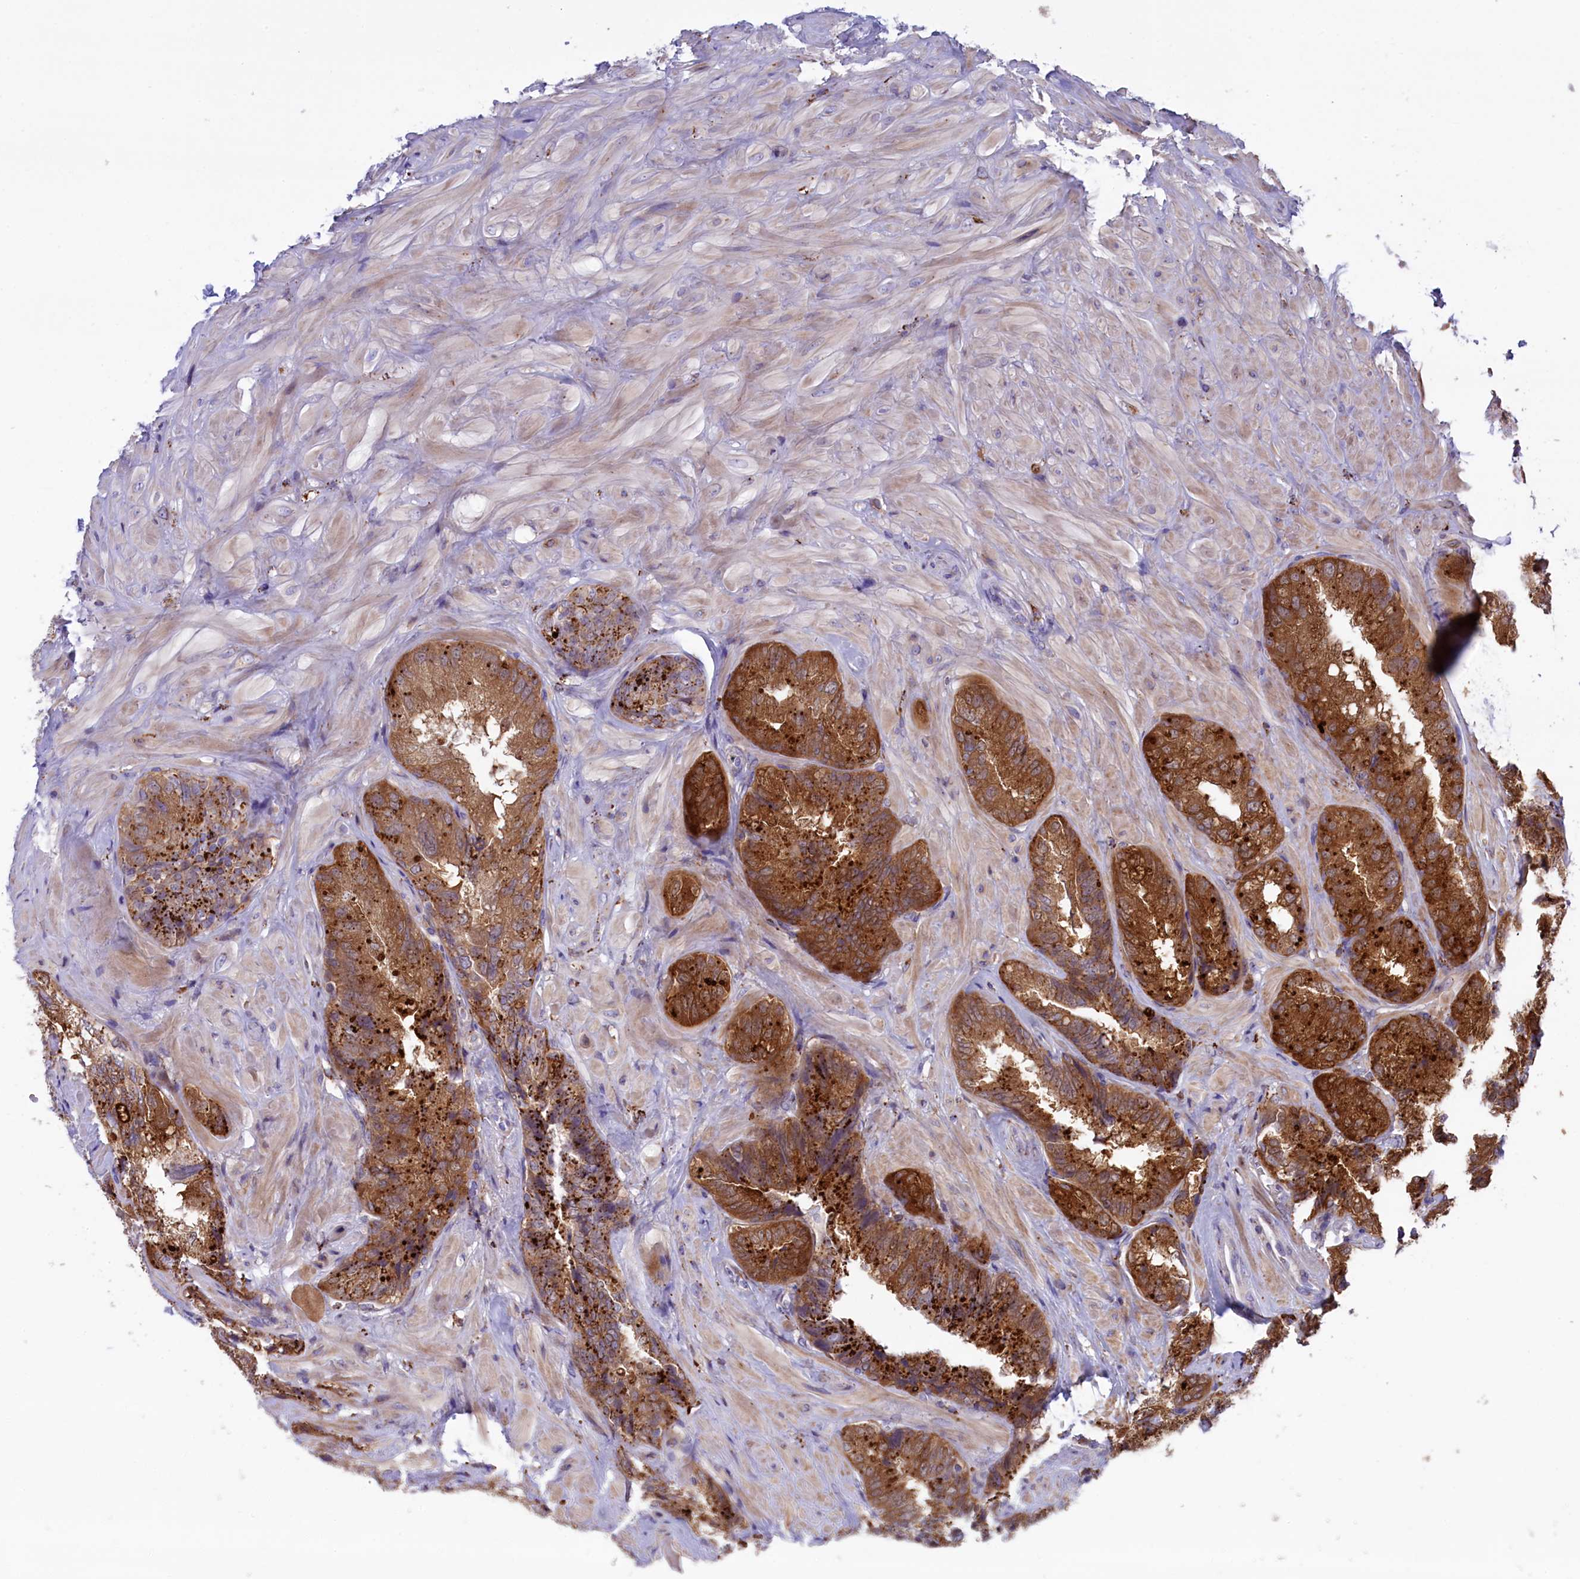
{"staining": {"intensity": "moderate", "quantity": ">75%", "location": "cytoplasmic/membranous"}, "tissue": "seminal vesicle", "cell_type": "Glandular cells", "image_type": "normal", "snomed": [{"axis": "morphology", "description": "Normal tissue, NOS"}, {"axis": "topography", "description": "Prostate and seminal vesicle, NOS"}, {"axis": "topography", "description": "Prostate"}, {"axis": "topography", "description": "Seminal veicle"}], "caption": "Immunohistochemical staining of benign seminal vesicle exhibits >75% levels of moderate cytoplasmic/membranous protein staining in approximately >75% of glandular cells. Nuclei are stained in blue.", "gene": "MAN2B1", "patient": {"sex": "male", "age": 67}}